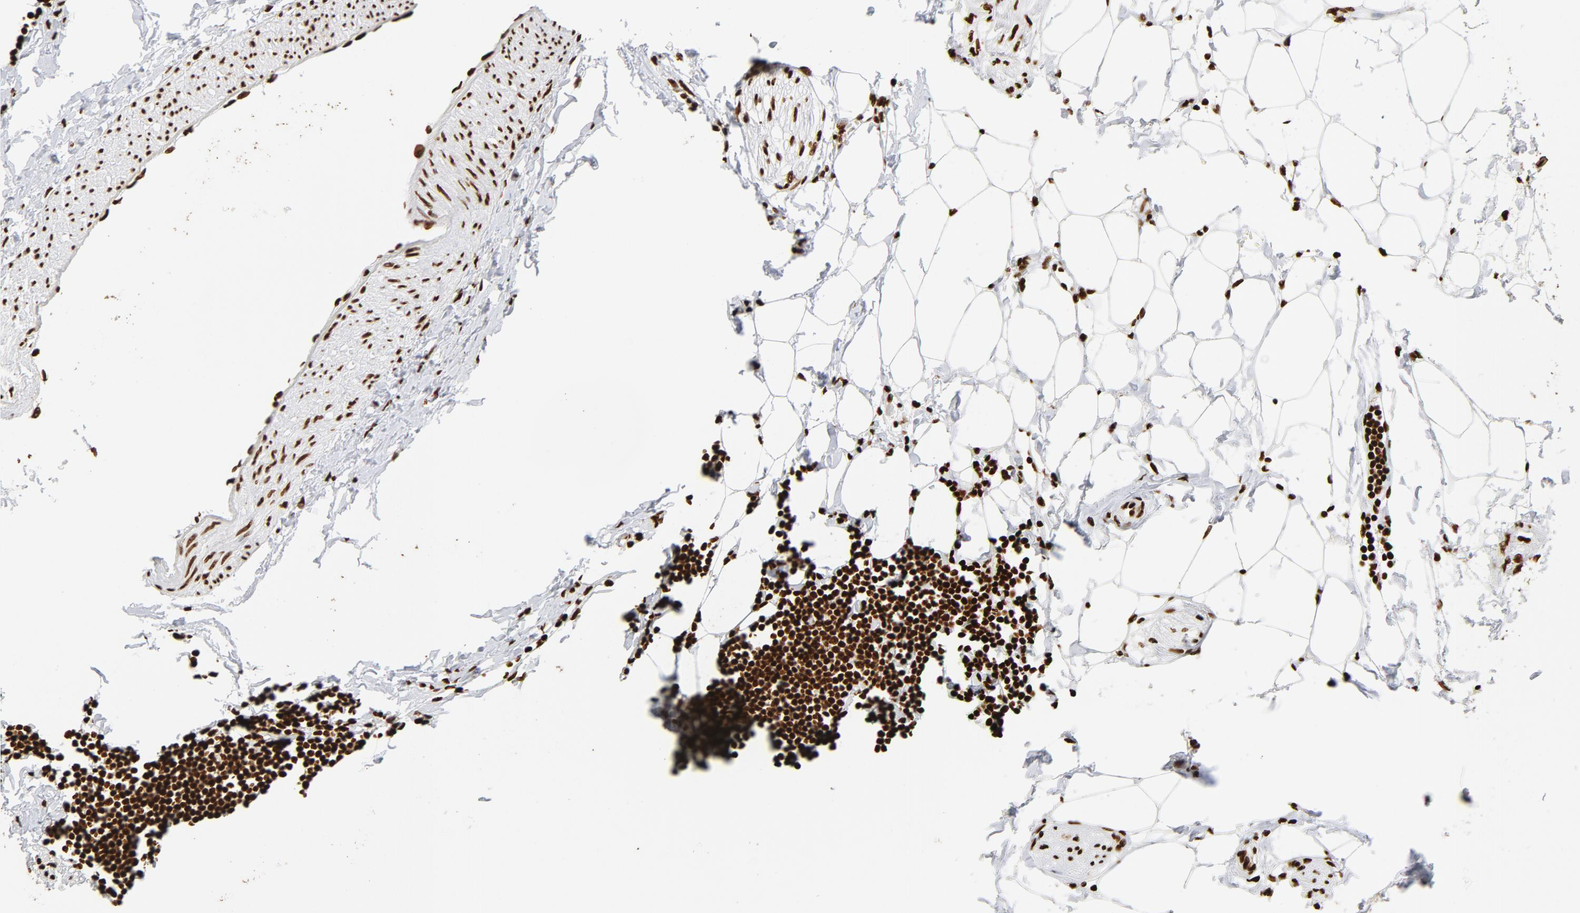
{"staining": {"intensity": "strong", "quantity": ">75%", "location": "nuclear"}, "tissue": "colorectal cancer", "cell_type": "Tumor cells", "image_type": "cancer", "snomed": [{"axis": "morphology", "description": "Normal tissue, NOS"}, {"axis": "morphology", "description": "Adenocarcinoma, NOS"}, {"axis": "topography", "description": "Colon"}, {"axis": "topography", "description": "Peripheral nerve tissue"}], "caption": "Colorectal cancer was stained to show a protein in brown. There is high levels of strong nuclear expression in about >75% of tumor cells.", "gene": "XRCC6", "patient": {"sex": "male", "age": 14}}